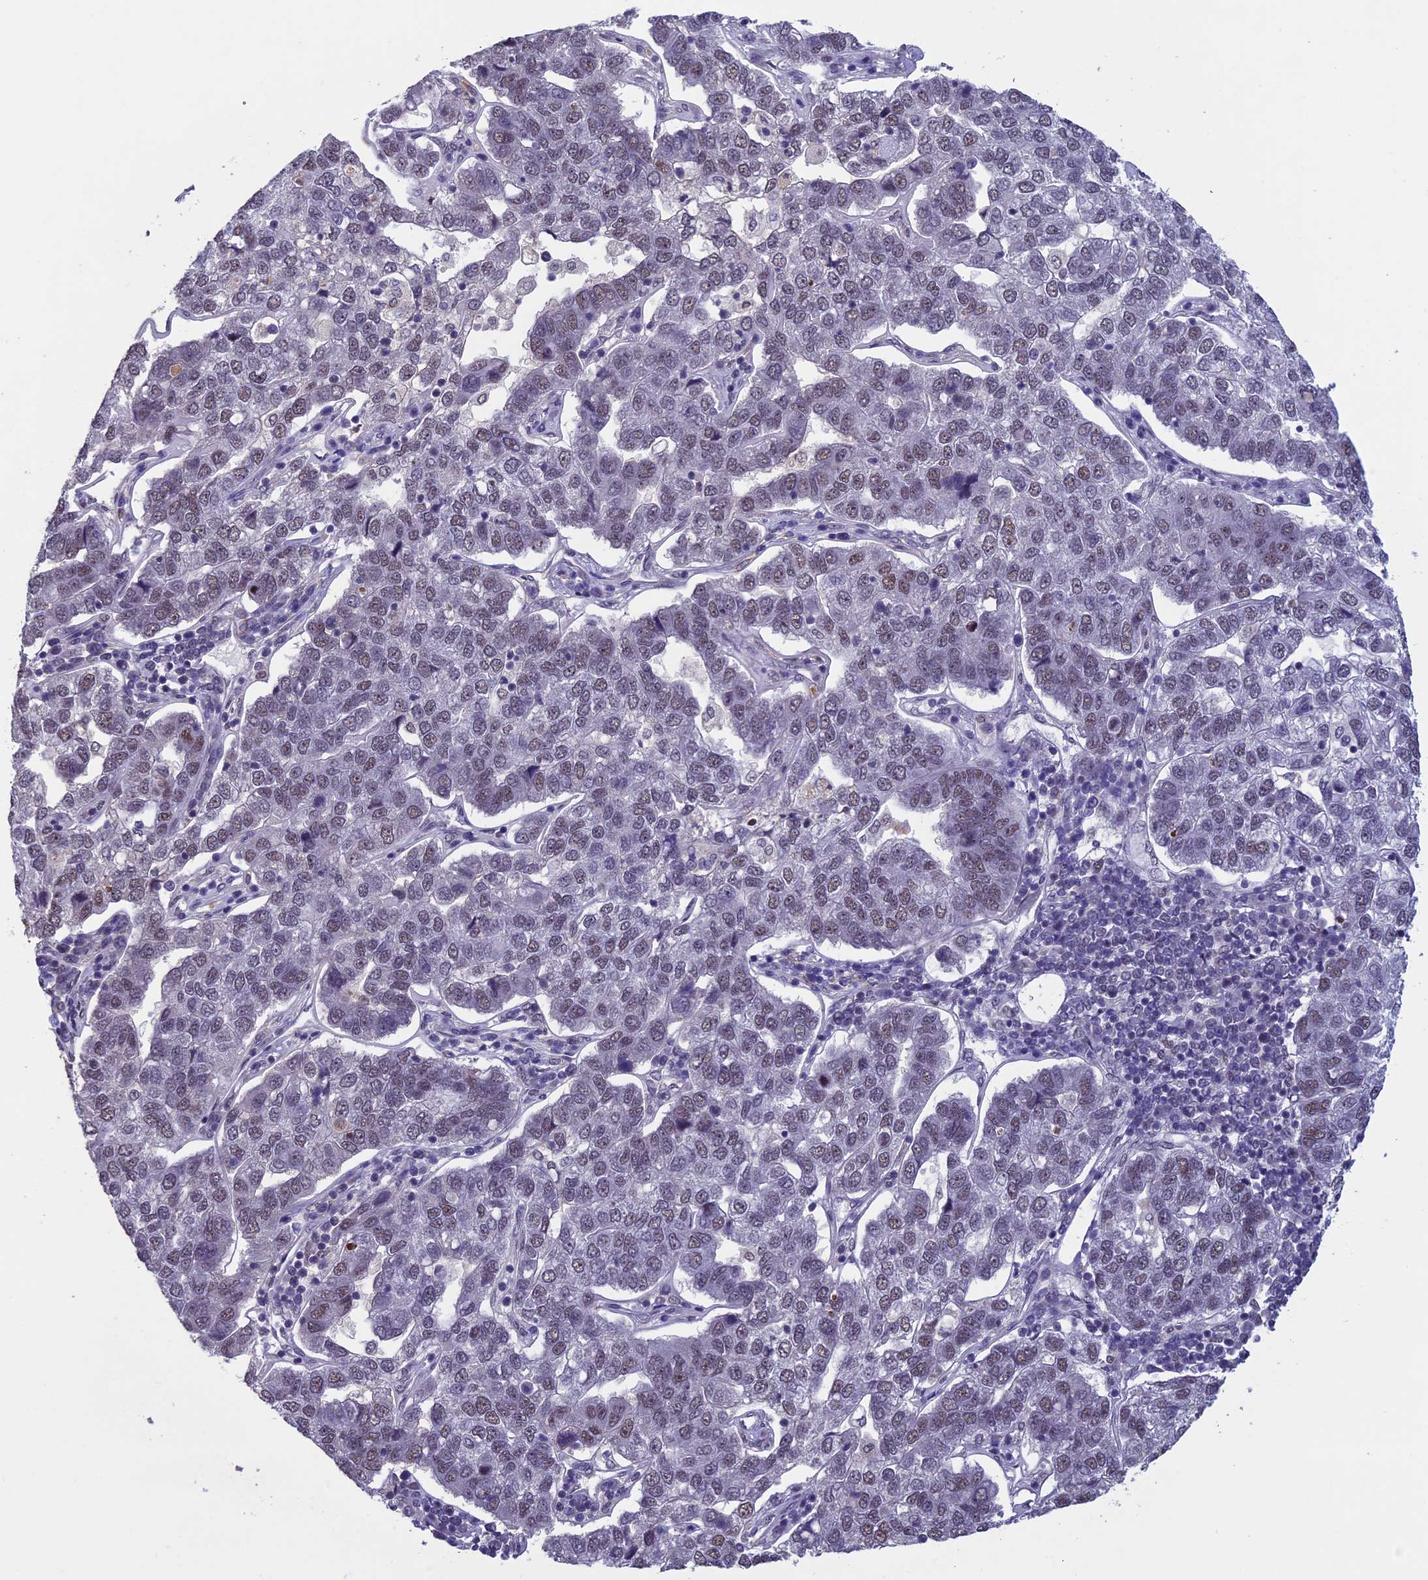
{"staining": {"intensity": "weak", "quantity": ">75%", "location": "nuclear"}, "tissue": "pancreatic cancer", "cell_type": "Tumor cells", "image_type": "cancer", "snomed": [{"axis": "morphology", "description": "Adenocarcinoma, NOS"}, {"axis": "topography", "description": "Pancreas"}], "caption": "Pancreatic cancer (adenocarcinoma) stained with a brown dye demonstrates weak nuclear positive positivity in approximately >75% of tumor cells.", "gene": "RNF40", "patient": {"sex": "female", "age": 61}}